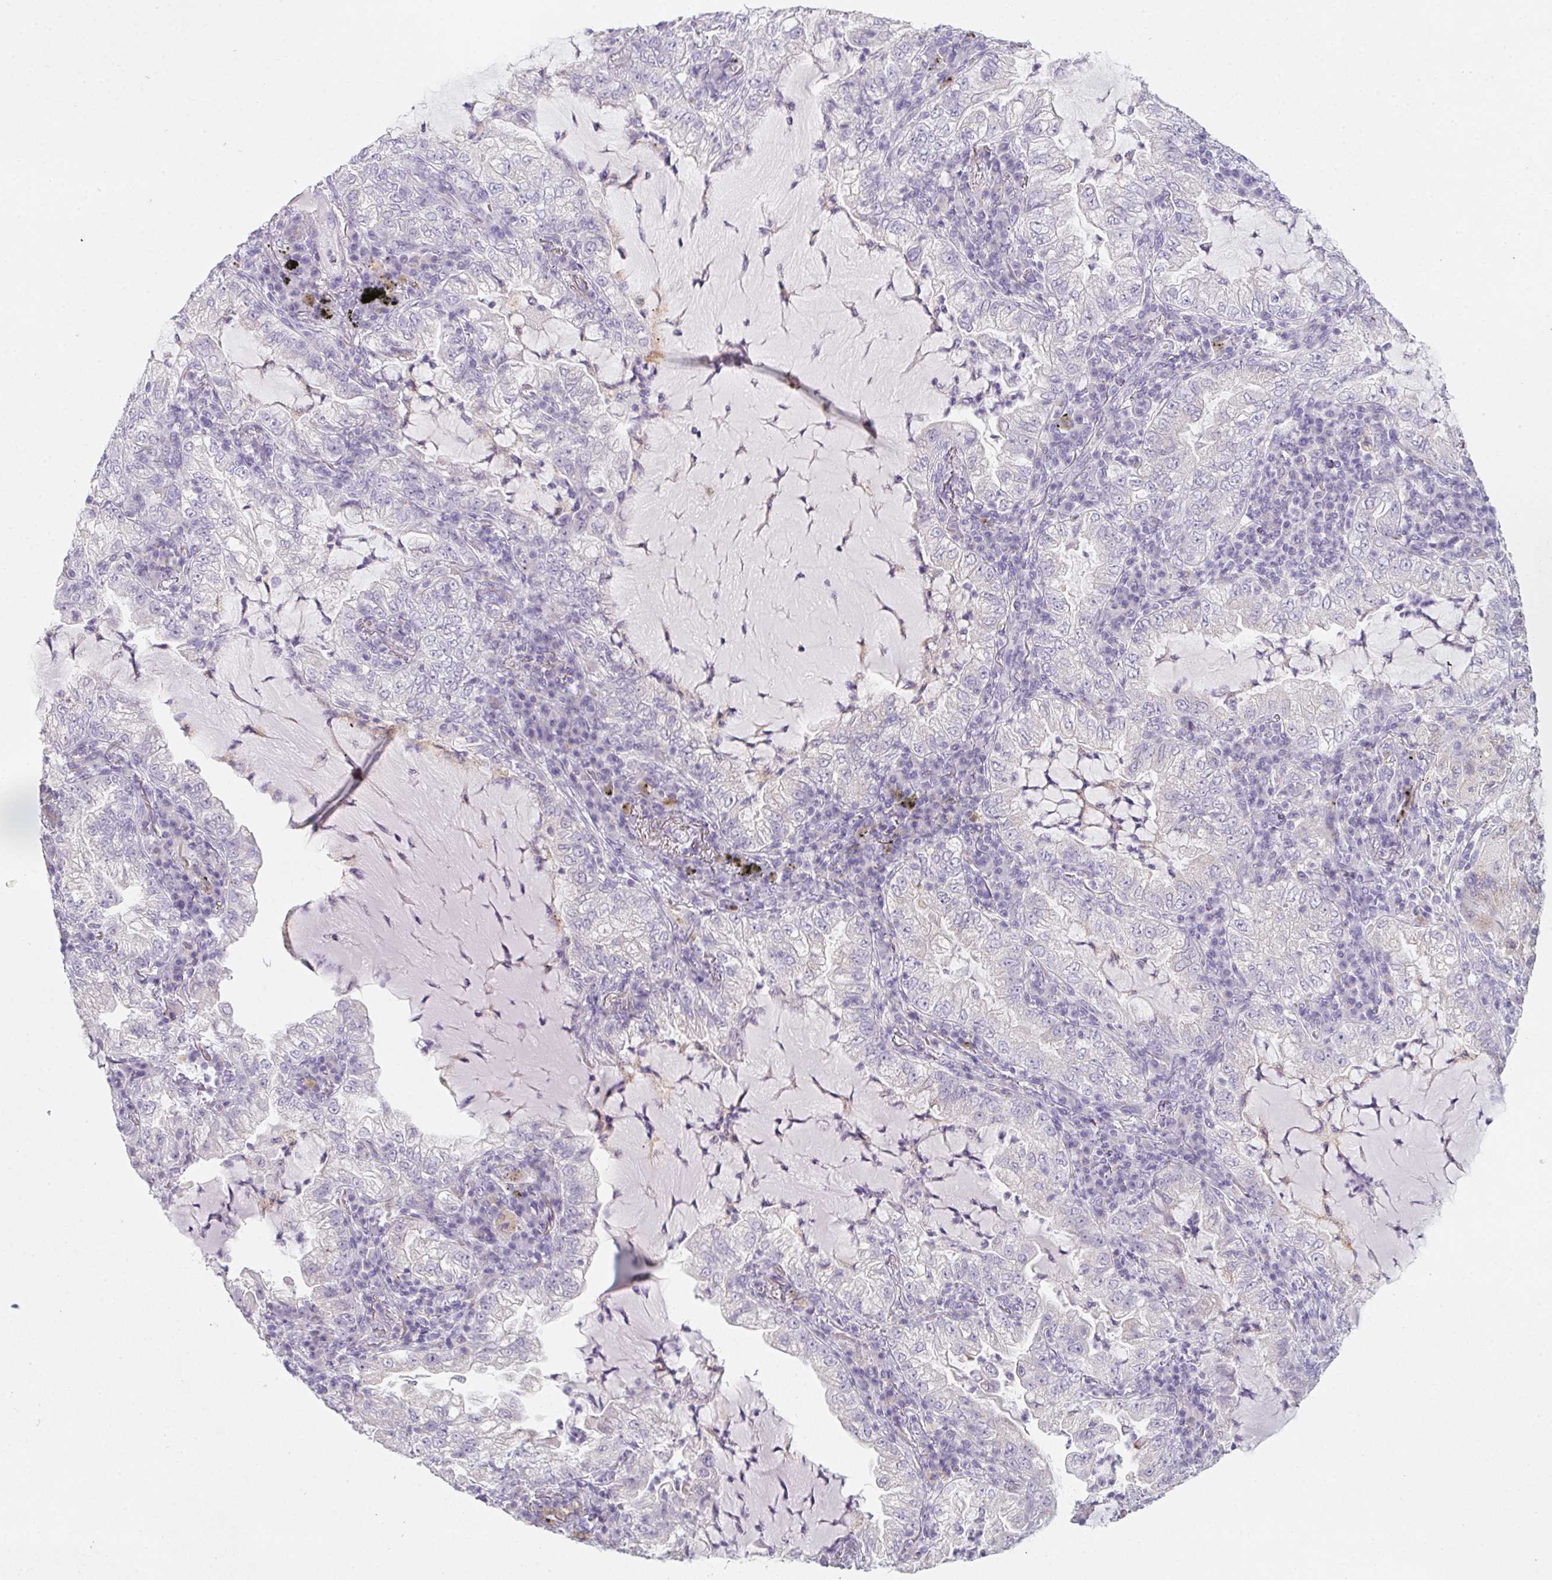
{"staining": {"intensity": "negative", "quantity": "none", "location": "none"}, "tissue": "lung cancer", "cell_type": "Tumor cells", "image_type": "cancer", "snomed": [{"axis": "morphology", "description": "Adenocarcinoma, NOS"}, {"axis": "topography", "description": "Lung"}], "caption": "A histopathology image of human lung cancer is negative for staining in tumor cells.", "gene": "DCD", "patient": {"sex": "female", "age": 73}}